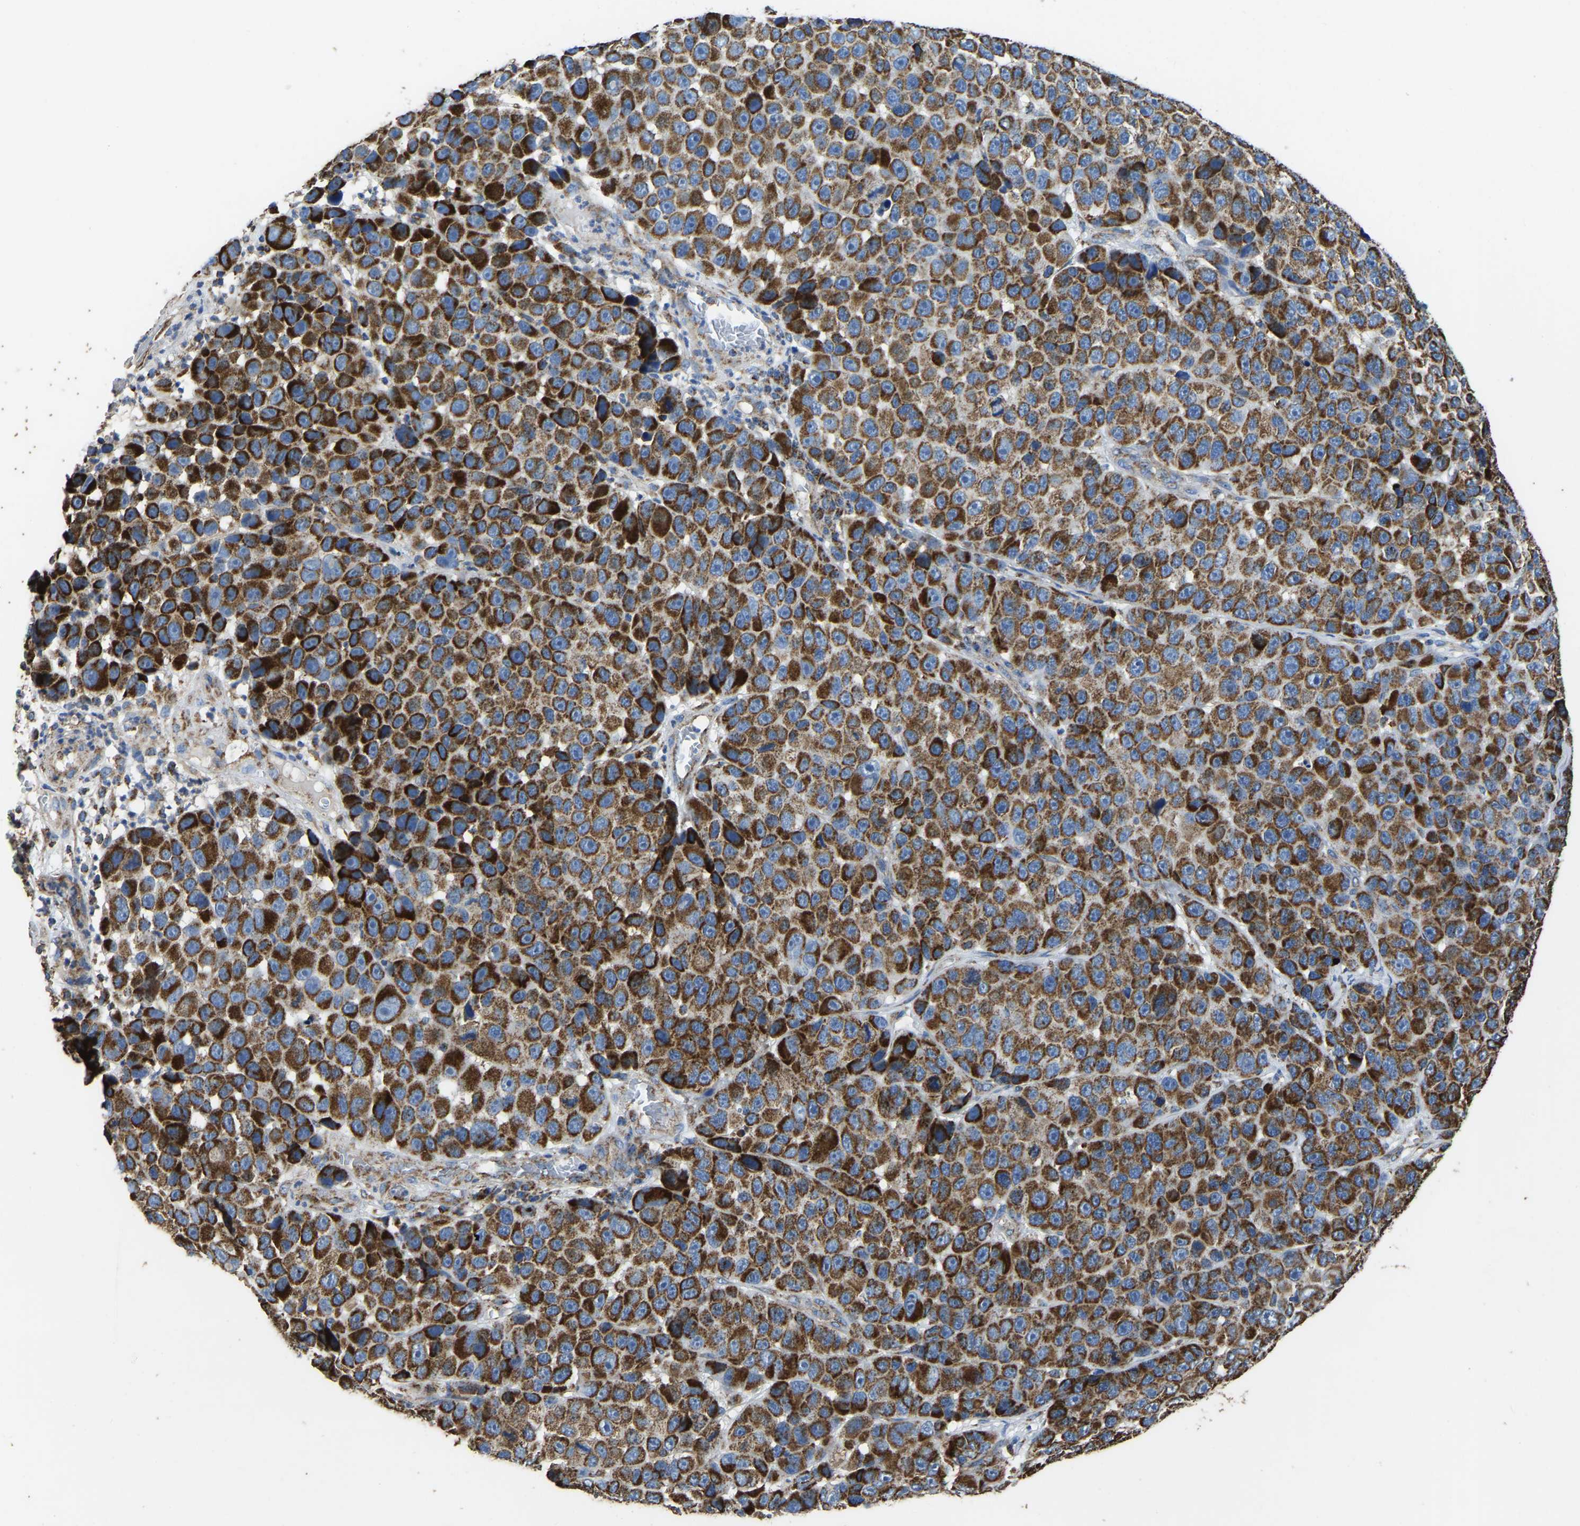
{"staining": {"intensity": "strong", "quantity": ">75%", "location": "cytoplasmic/membranous"}, "tissue": "melanoma", "cell_type": "Tumor cells", "image_type": "cancer", "snomed": [{"axis": "morphology", "description": "Malignant melanoma, NOS"}, {"axis": "topography", "description": "Skin"}], "caption": "About >75% of tumor cells in human melanoma reveal strong cytoplasmic/membranous protein staining as visualized by brown immunohistochemical staining.", "gene": "ETFA", "patient": {"sex": "male", "age": 53}}